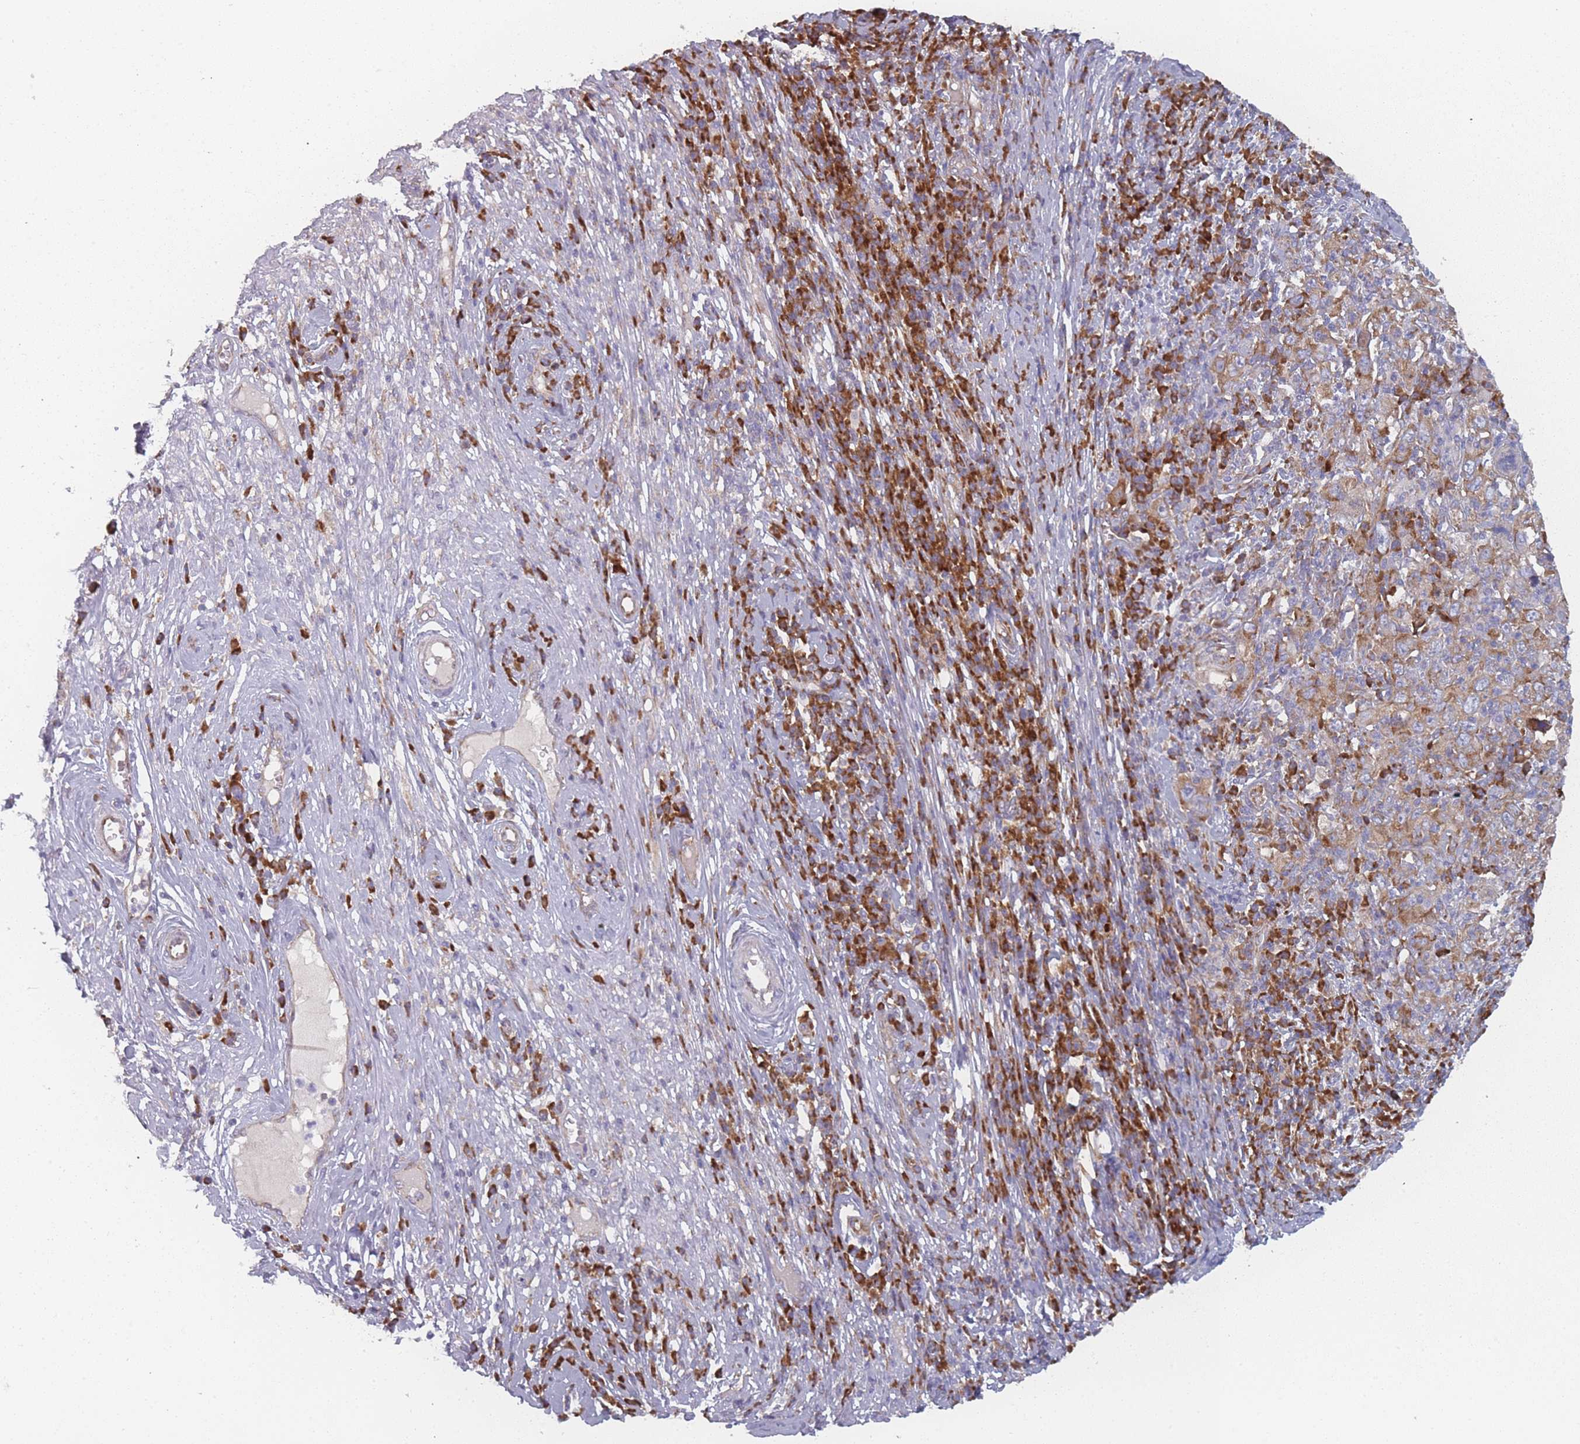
{"staining": {"intensity": "weak", "quantity": ">75%", "location": "cytoplasmic/membranous"}, "tissue": "cervical cancer", "cell_type": "Tumor cells", "image_type": "cancer", "snomed": [{"axis": "morphology", "description": "Squamous cell carcinoma, NOS"}, {"axis": "topography", "description": "Cervix"}], "caption": "Cervical cancer (squamous cell carcinoma) was stained to show a protein in brown. There is low levels of weak cytoplasmic/membranous staining in about >75% of tumor cells.", "gene": "CACNG5", "patient": {"sex": "female", "age": 46}}